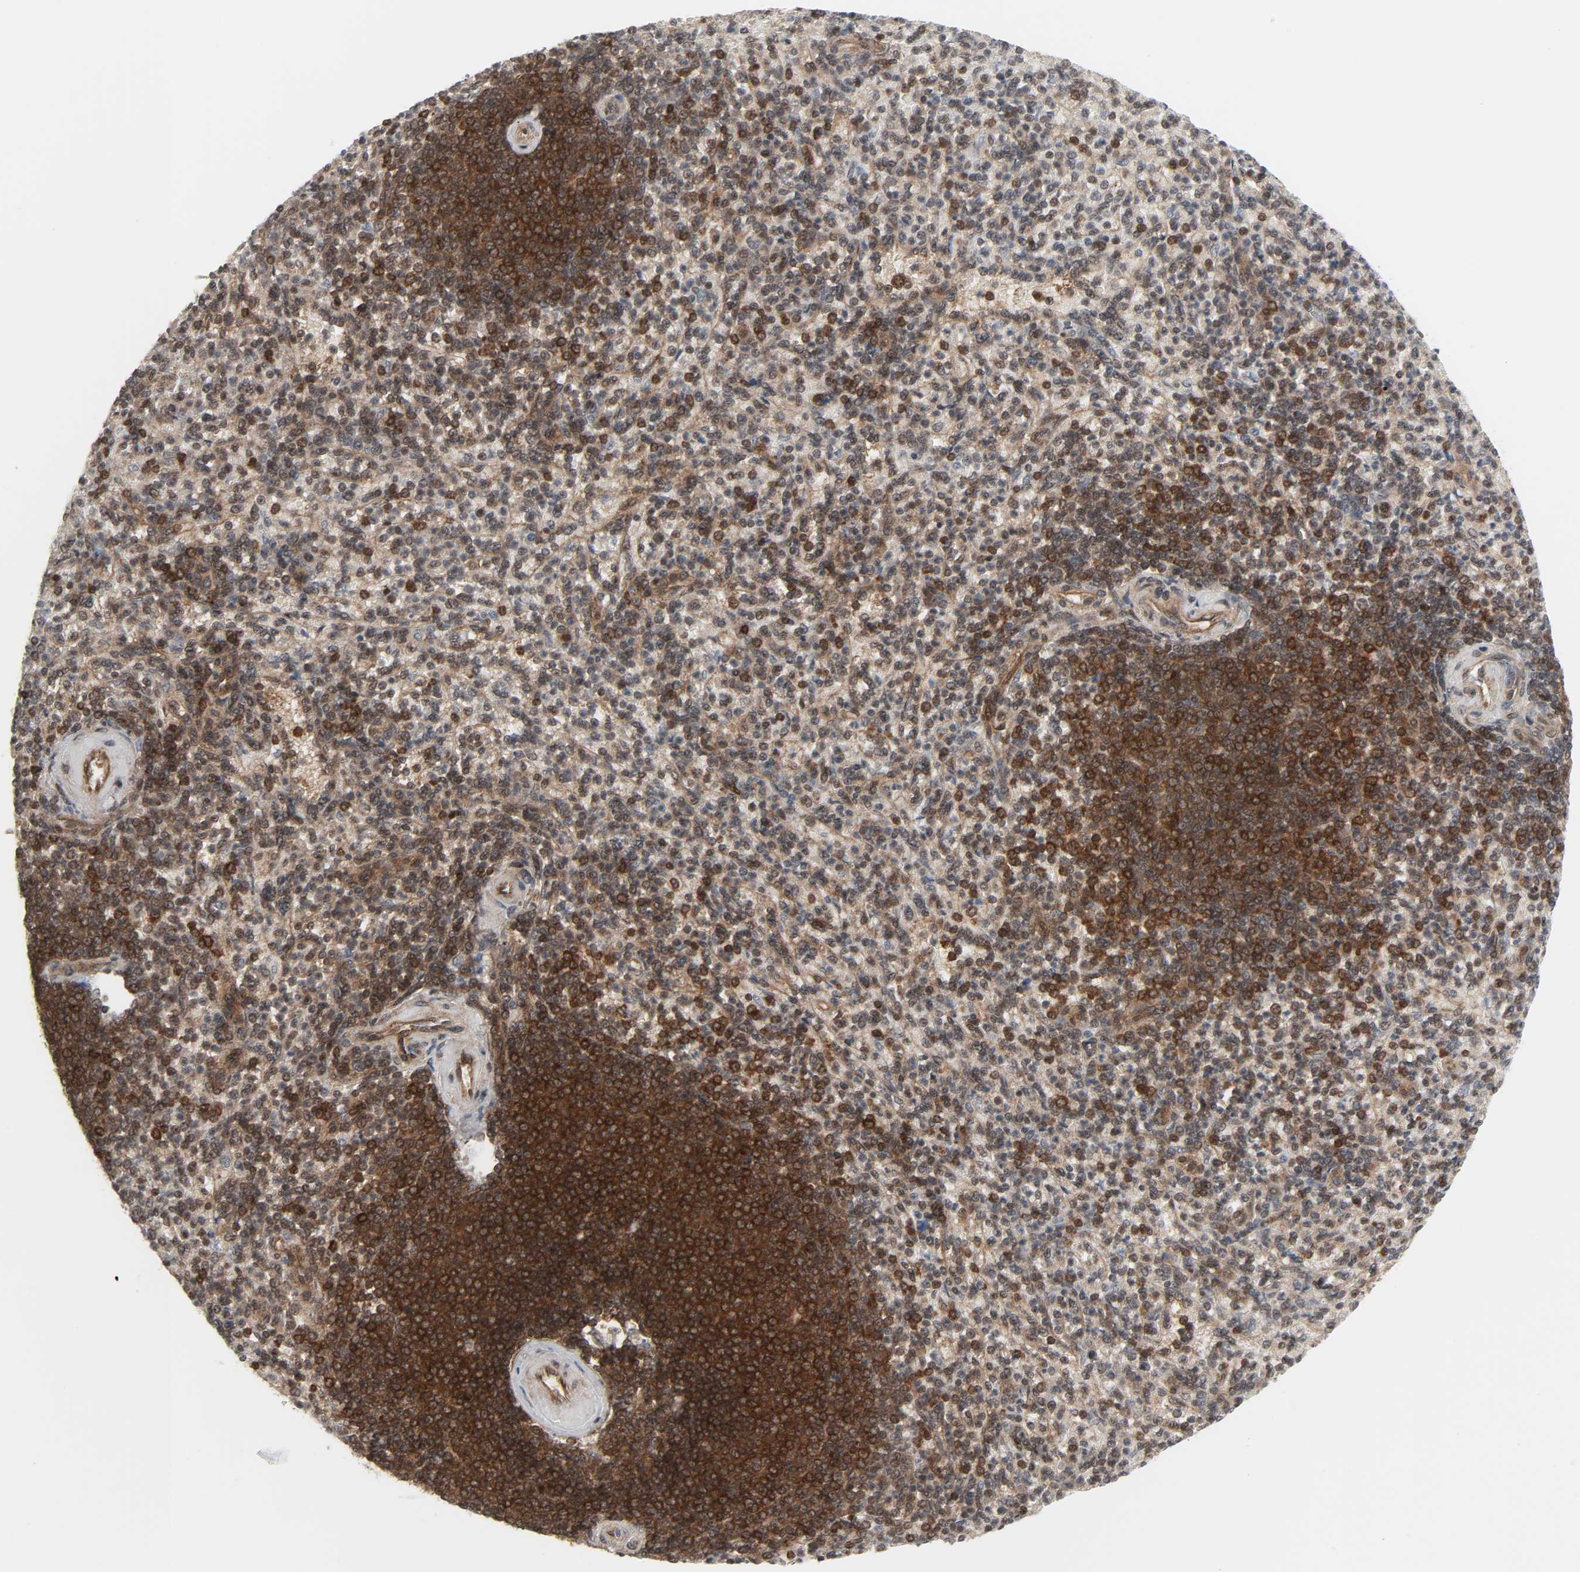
{"staining": {"intensity": "strong", "quantity": "25%-75%", "location": "cytoplasmic/membranous"}, "tissue": "spleen", "cell_type": "Cells in red pulp", "image_type": "normal", "snomed": [{"axis": "morphology", "description": "Normal tissue, NOS"}, {"axis": "topography", "description": "Spleen"}], "caption": "Brown immunohistochemical staining in unremarkable spleen reveals strong cytoplasmic/membranous positivity in about 25%-75% of cells in red pulp.", "gene": "GSK3A", "patient": {"sex": "female", "age": 74}}